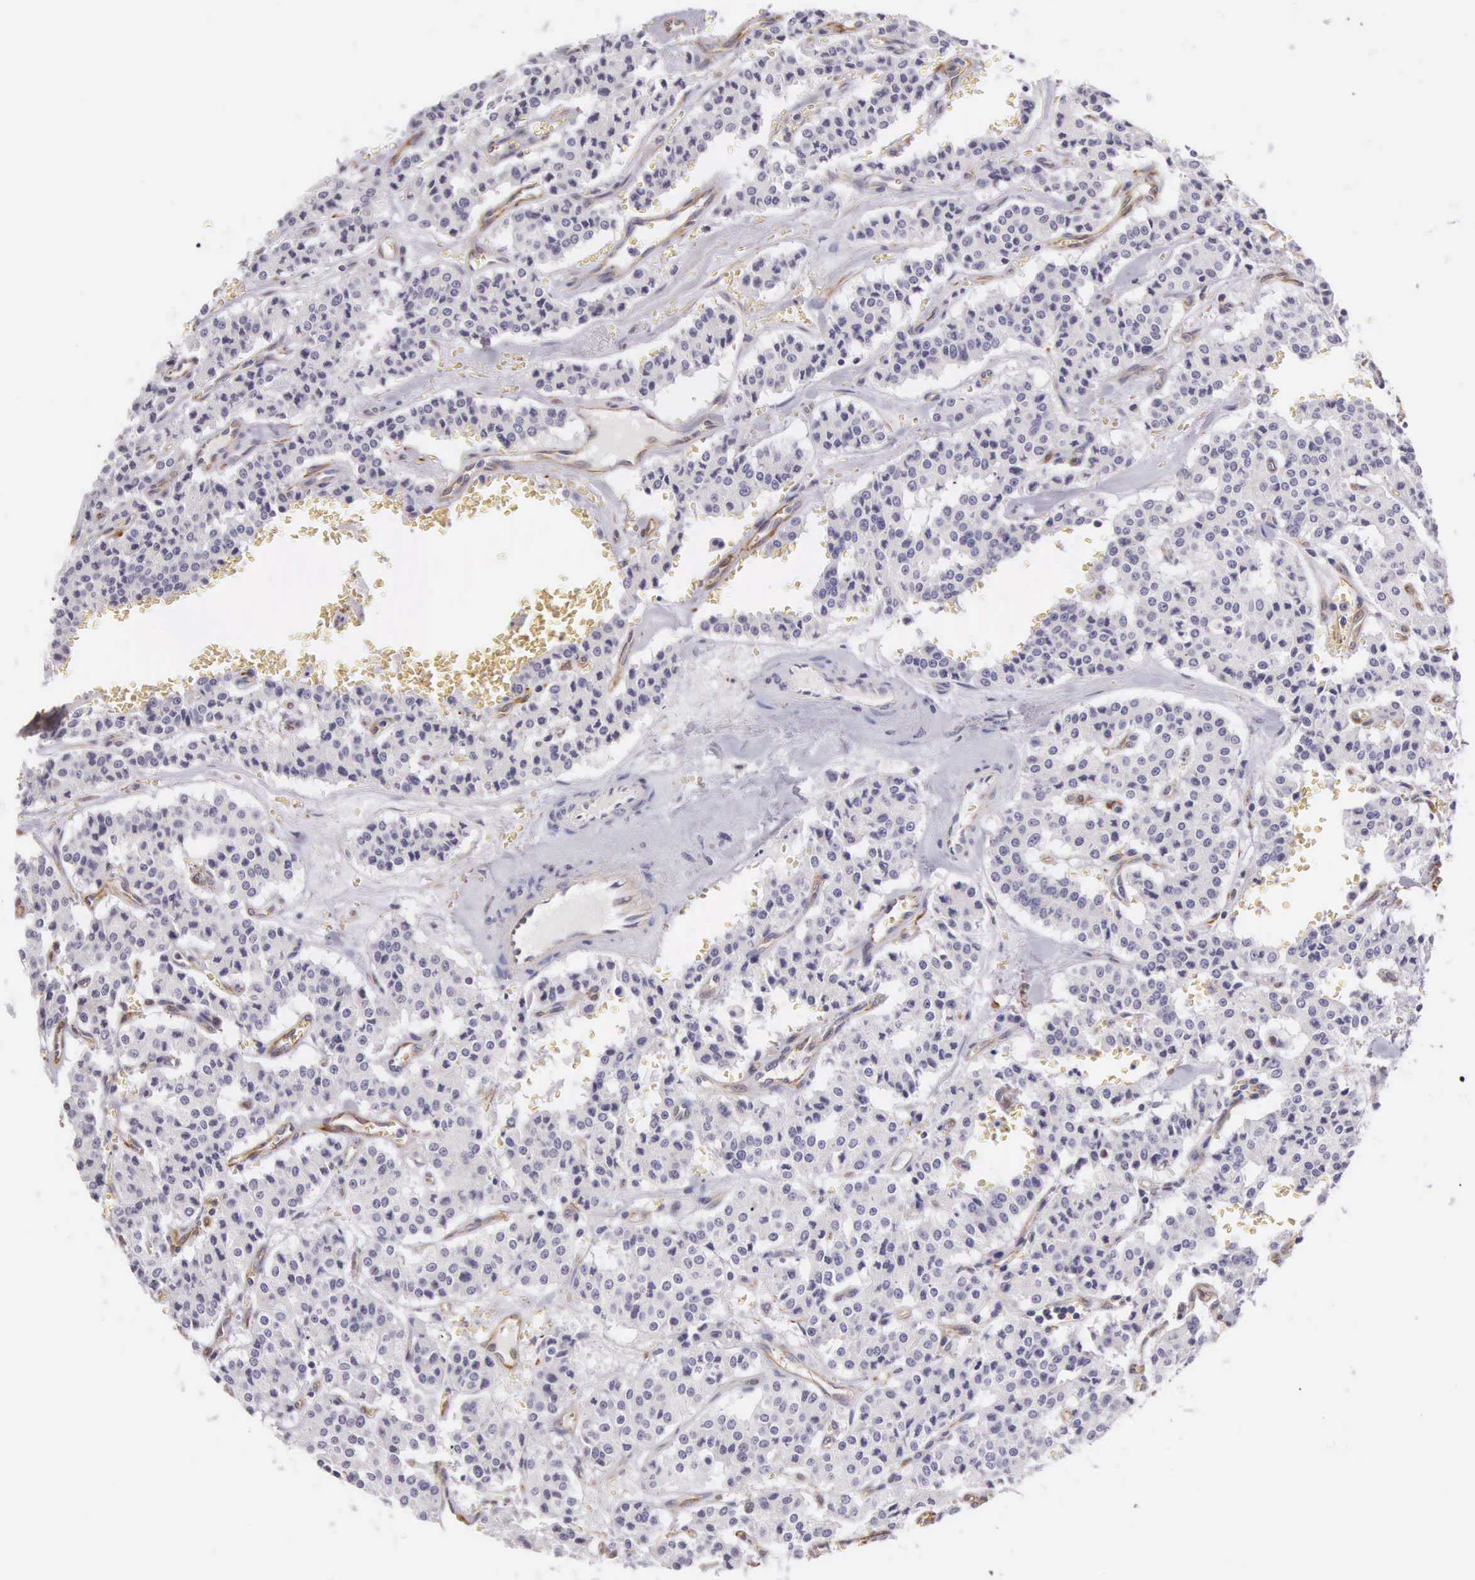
{"staining": {"intensity": "negative", "quantity": "none", "location": "none"}, "tissue": "carcinoid", "cell_type": "Tumor cells", "image_type": "cancer", "snomed": [{"axis": "morphology", "description": "Carcinoid, malignant, NOS"}, {"axis": "topography", "description": "Bronchus"}], "caption": "This is an immunohistochemistry (IHC) photomicrograph of human carcinoid. There is no positivity in tumor cells.", "gene": "OSBPL3", "patient": {"sex": "male", "age": 55}}